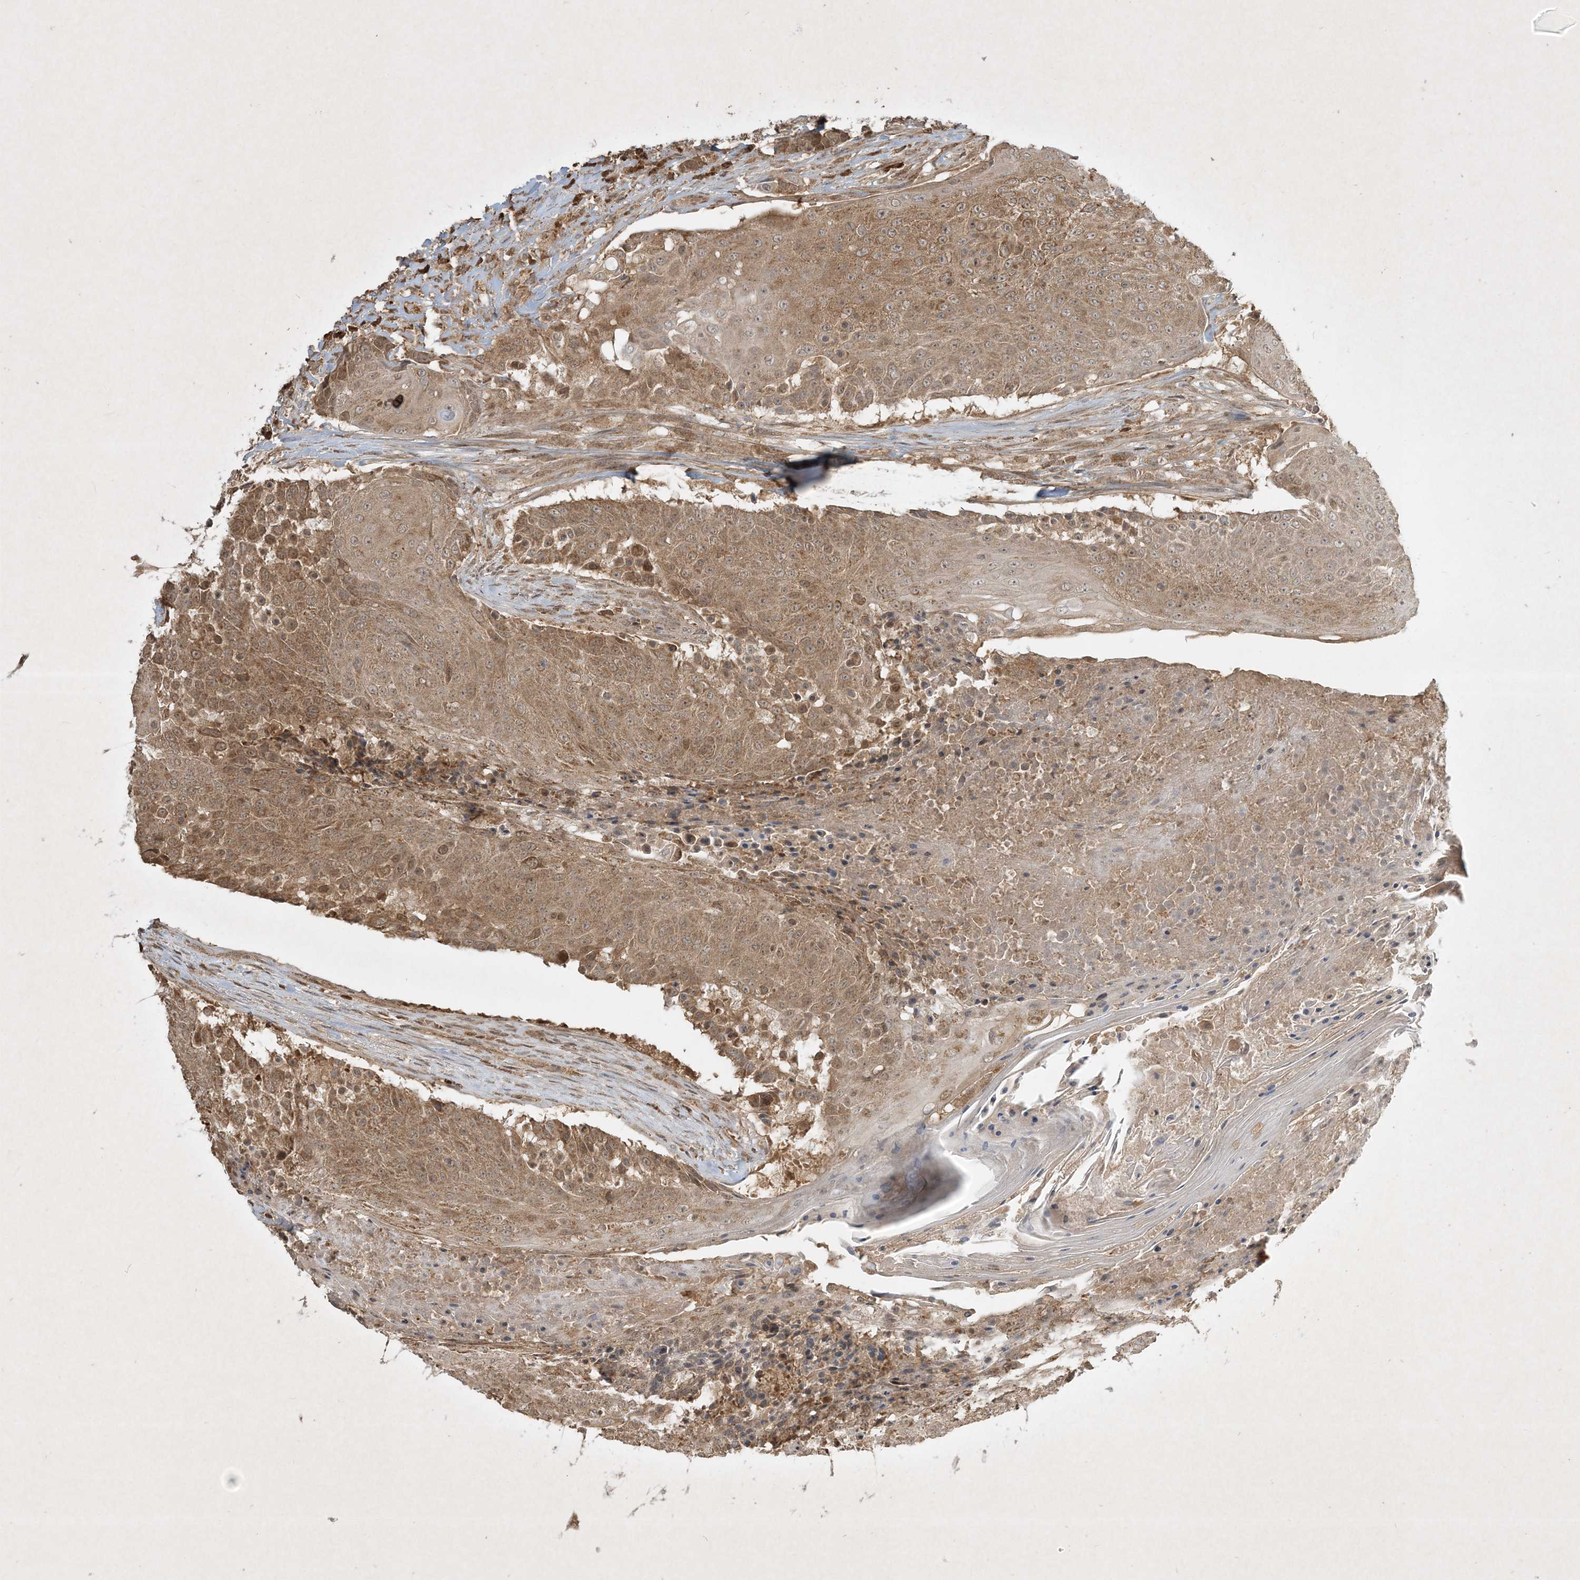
{"staining": {"intensity": "moderate", "quantity": ">75%", "location": "cytoplasmic/membranous"}, "tissue": "urothelial cancer", "cell_type": "Tumor cells", "image_type": "cancer", "snomed": [{"axis": "morphology", "description": "Urothelial carcinoma, High grade"}, {"axis": "topography", "description": "Urinary bladder"}], "caption": "Human urothelial carcinoma (high-grade) stained with a protein marker displays moderate staining in tumor cells.", "gene": "PLTP", "patient": {"sex": "female", "age": 63}}